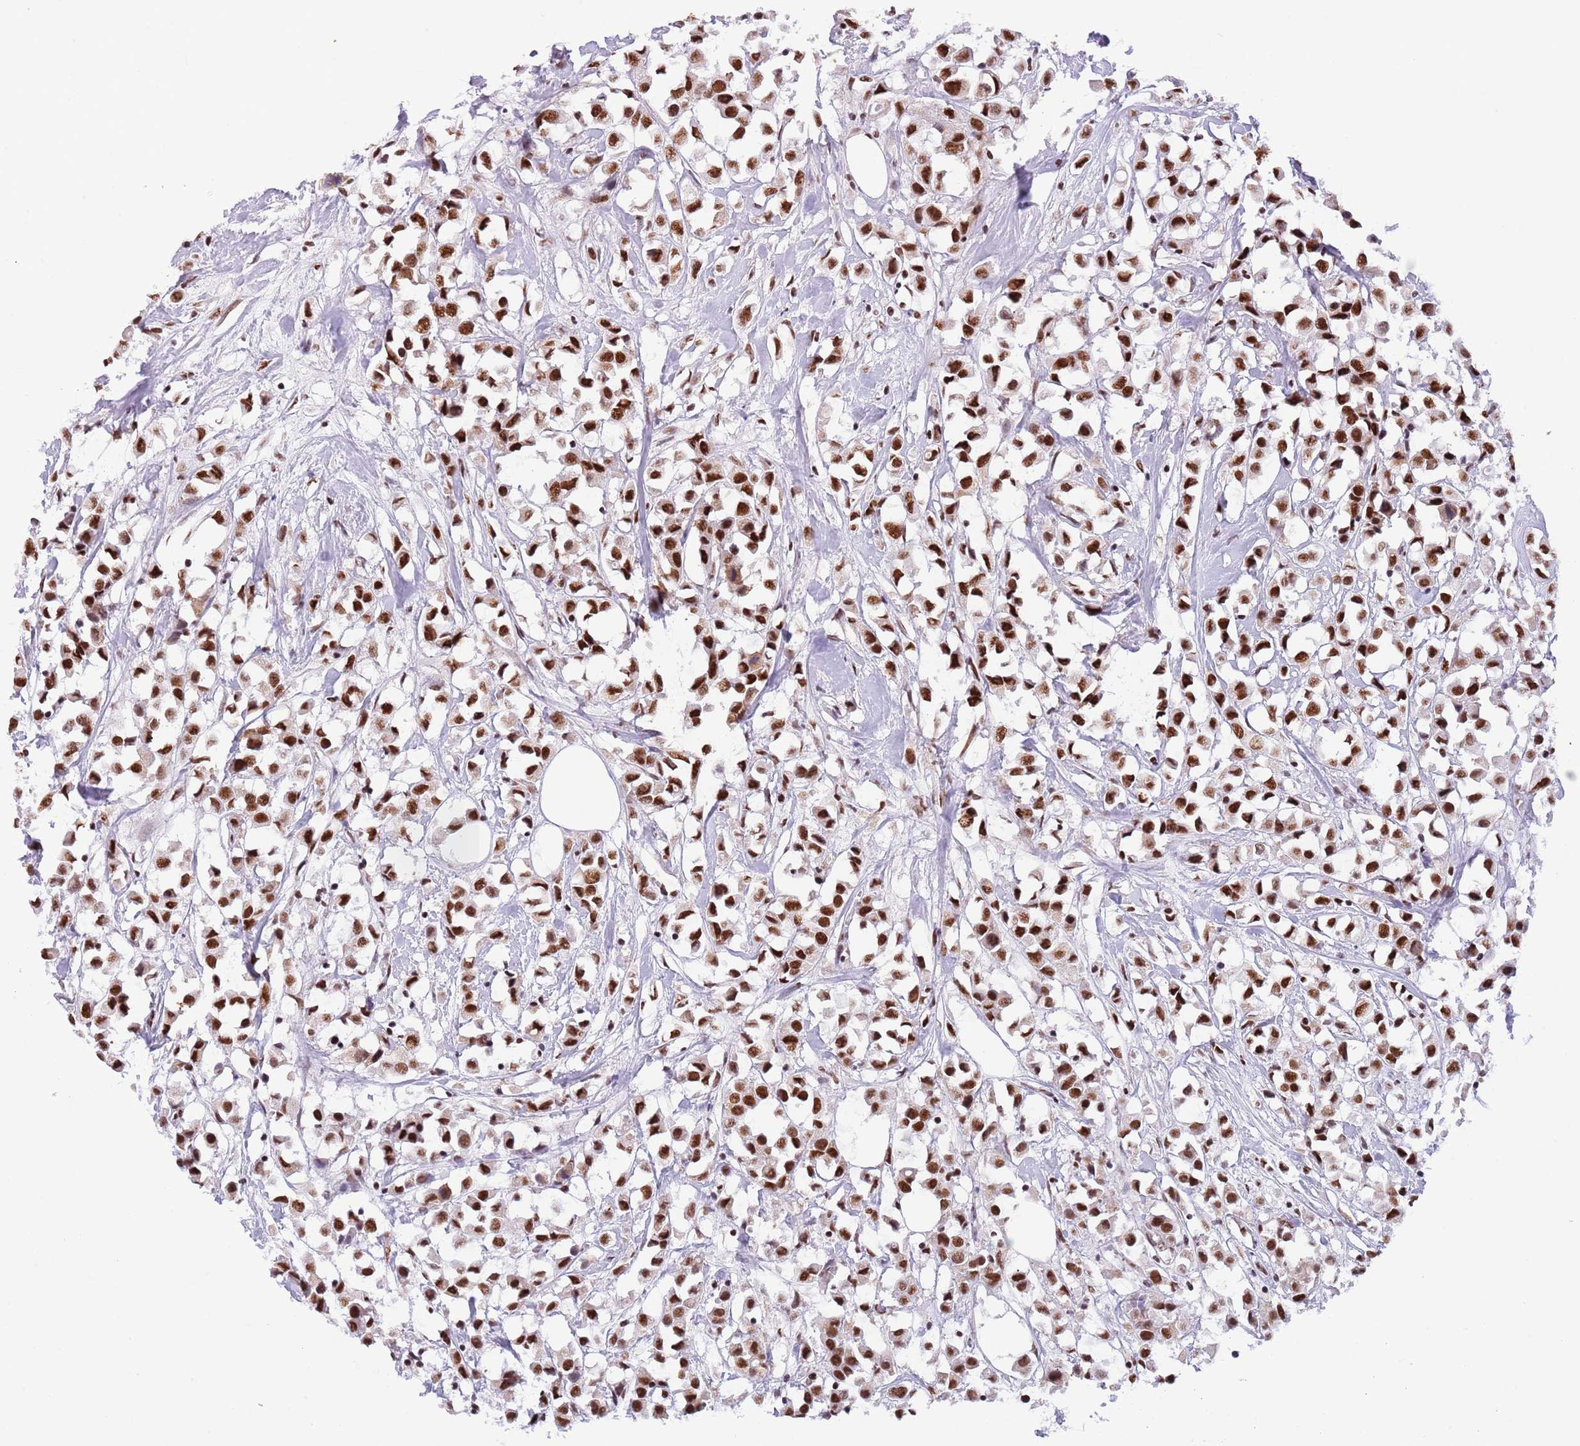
{"staining": {"intensity": "strong", "quantity": ">75%", "location": "nuclear"}, "tissue": "breast cancer", "cell_type": "Tumor cells", "image_type": "cancer", "snomed": [{"axis": "morphology", "description": "Duct carcinoma"}, {"axis": "topography", "description": "Breast"}], "caption": "A brown stain shows strong nuclear positivity of a protein in human breast invasive ductal carcinoma tumor cells.", "gene": "SF3A2", "patient": {"sex": "female", "age": 61}}